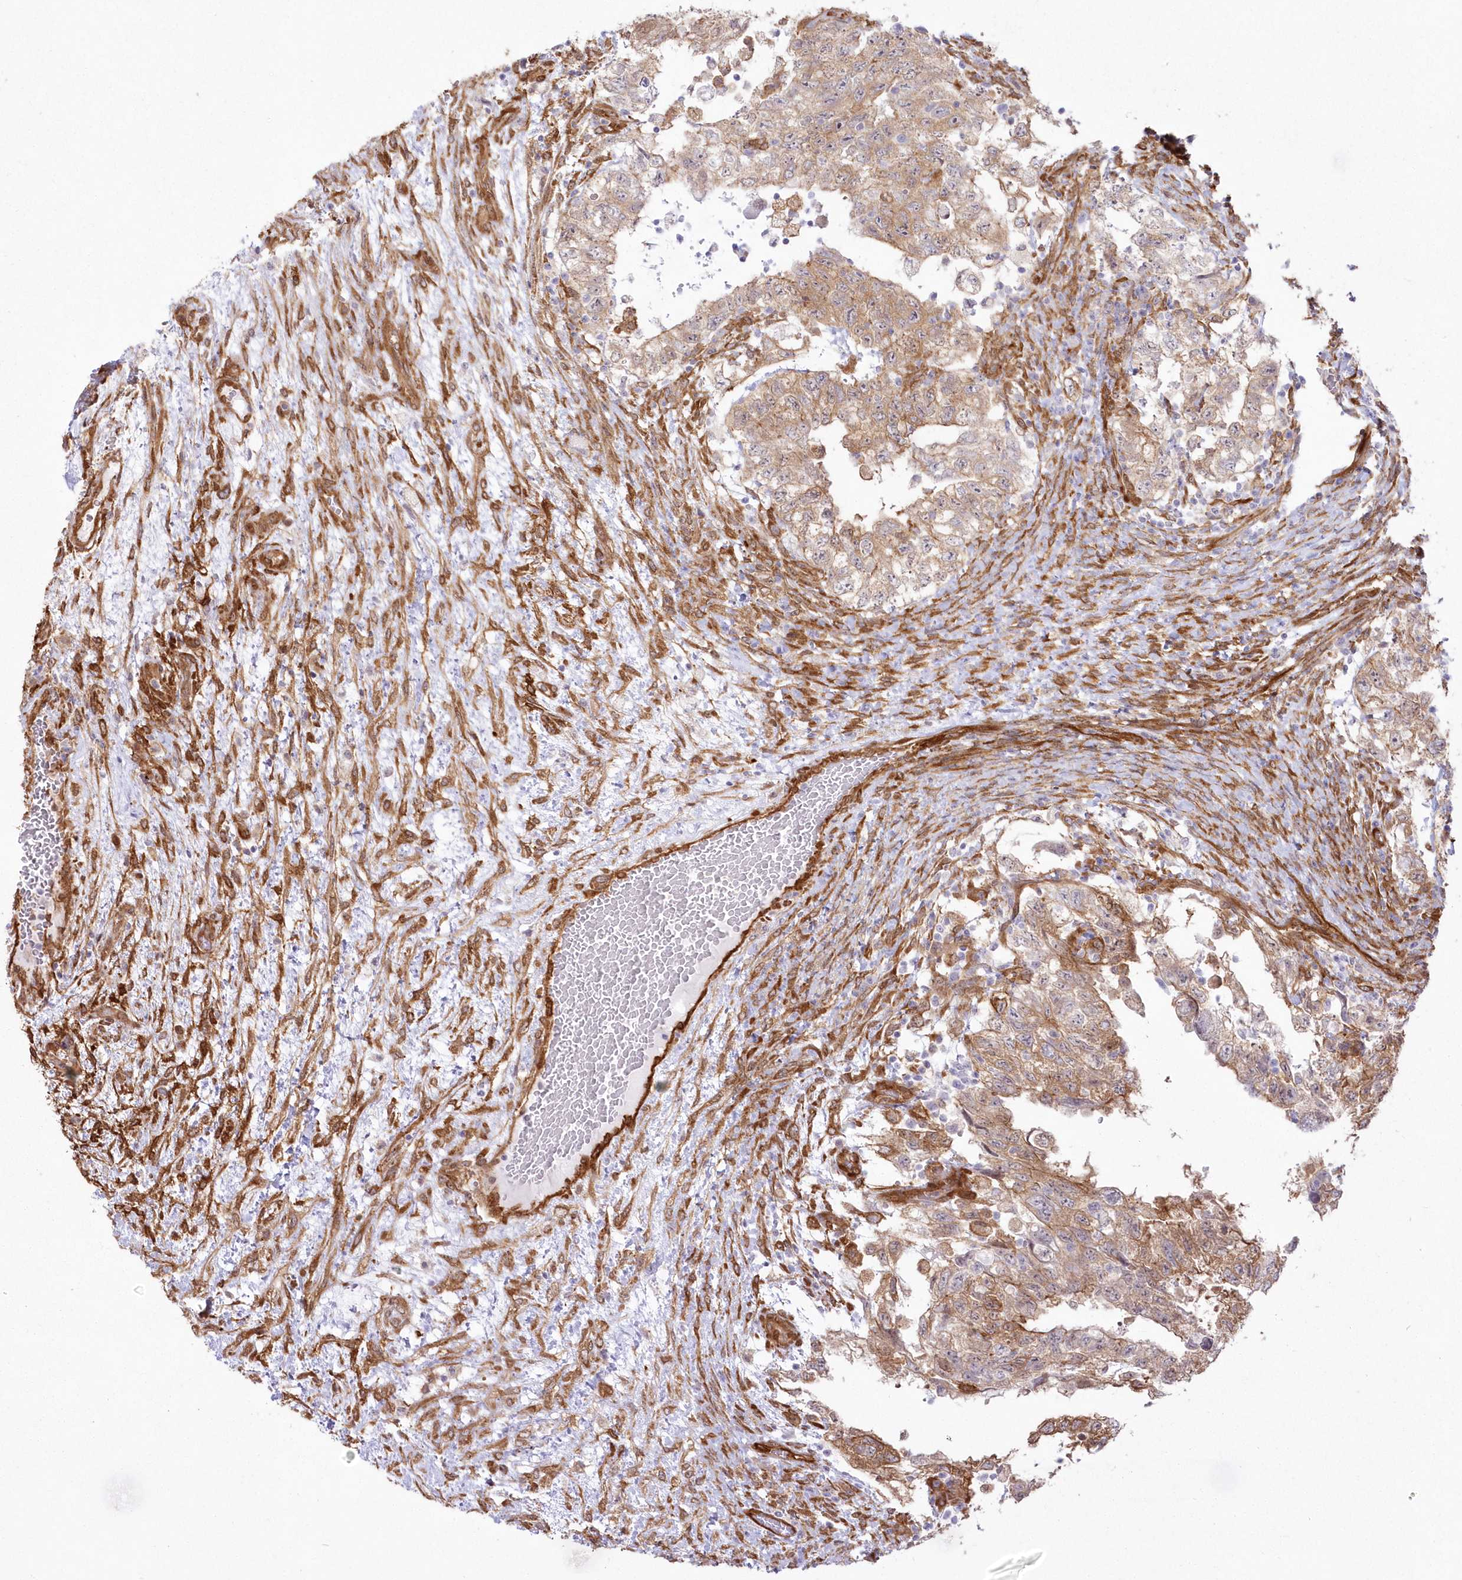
{"staining": {"intensity": "moderate", "quantity": ">75%", "location": "cytoplasmic/membranous"}, "tissue": "testis cancer", "cell_type": "Tumor cells", "image_type": "cancer", "snomed": [{"axis": "morphology", "description": "Carcinoma, Embryonal, NOS"}, {"axis": "topography", "description": "Testis"}], "caption": "A histopathology image showing moderate cytoplasmic/membranous staining in approximately >75% of tumor cells in testis cancer (embryonal carcinoma), as visualized by brown immunohistochemical staining.", "gene": "SH3PXD2B", "patient": {"sex": "male", "age": 36}}